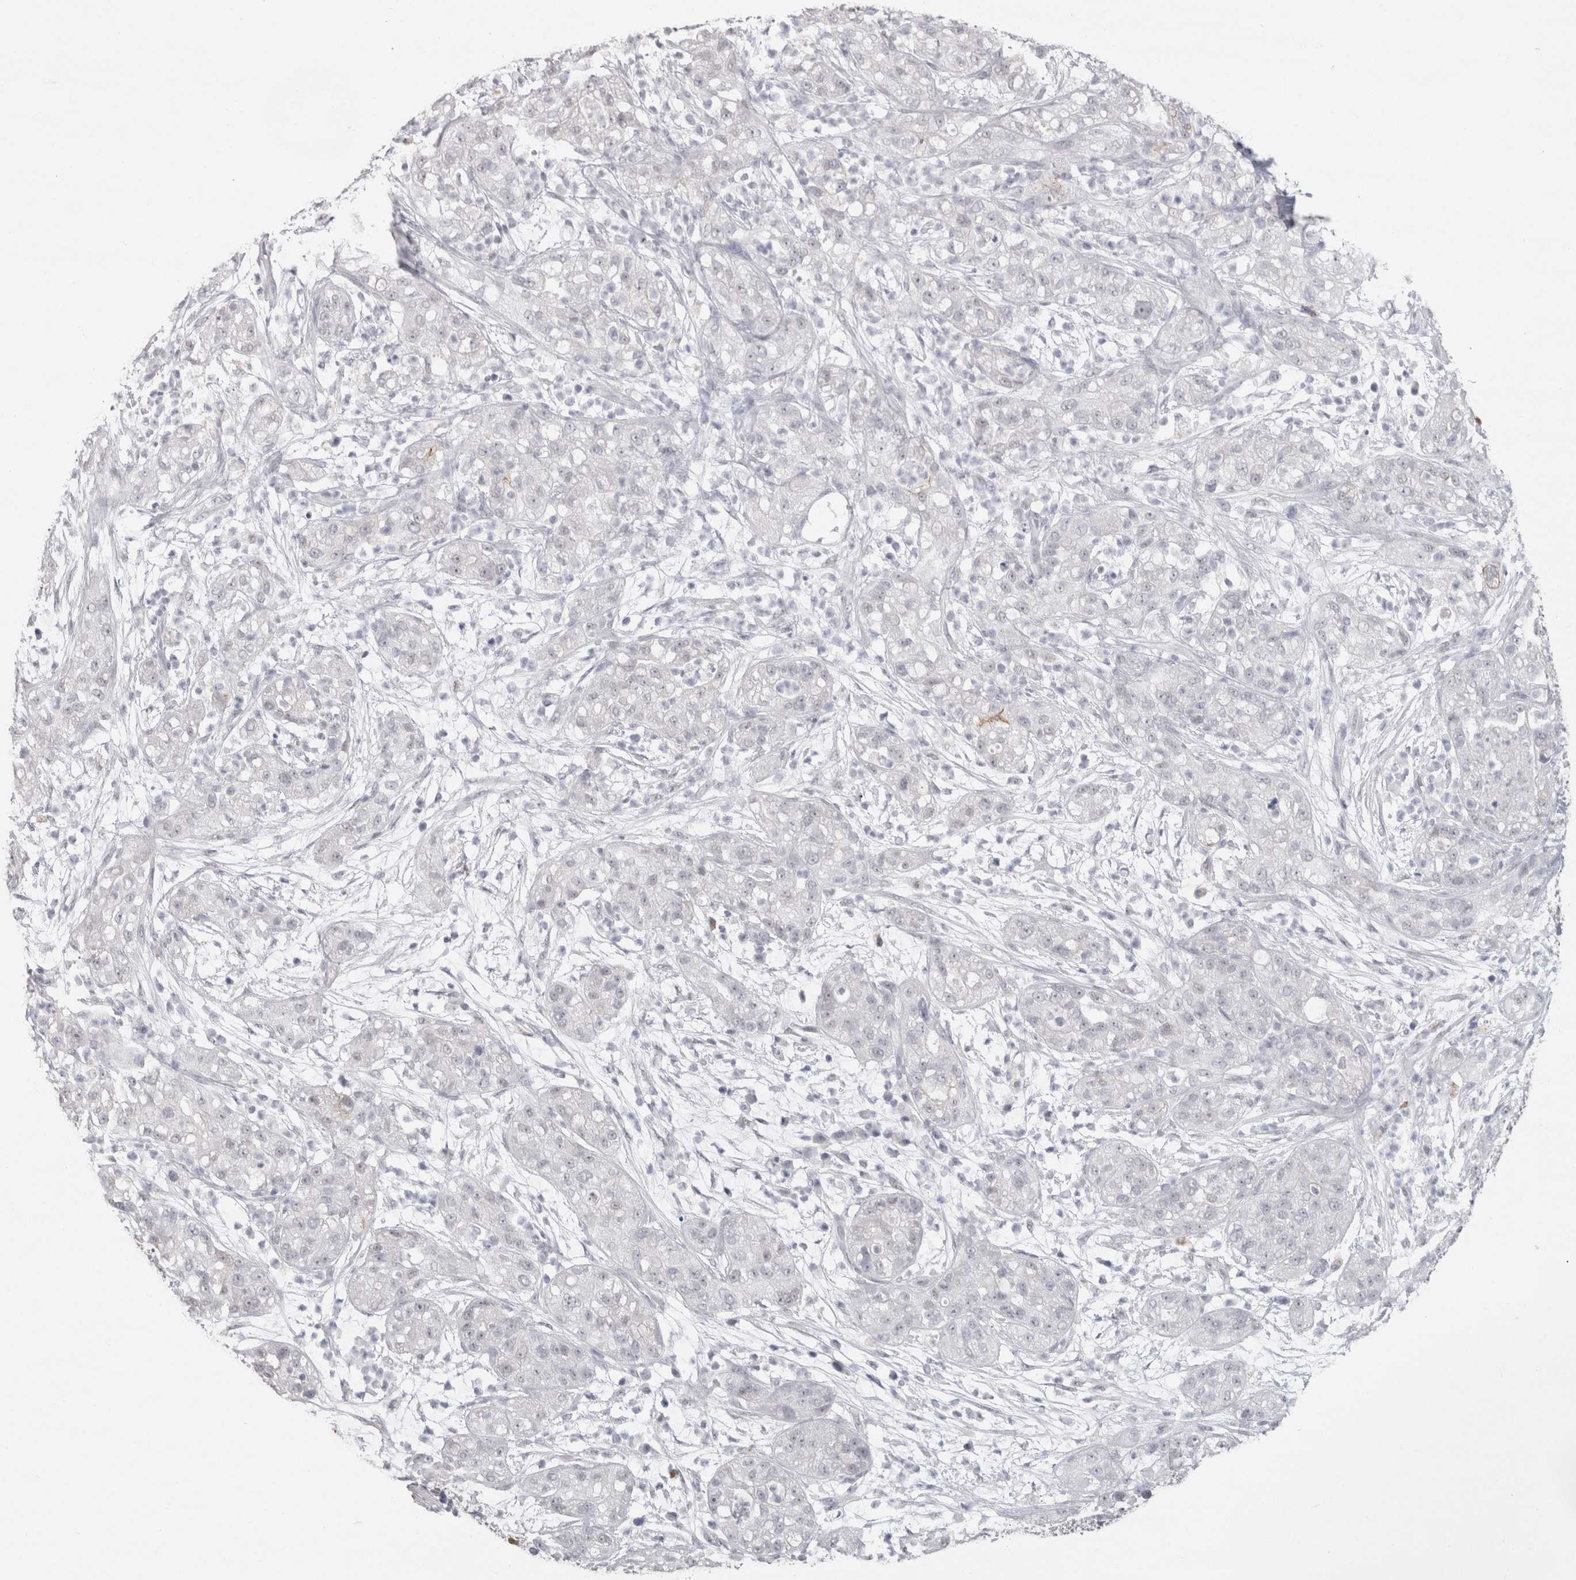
{"staining": {"intensity": "negative", "quantity": "none", "location": "none"}, "tissue": "pancreatic cancer", "cell_type": "Tumor cells", "image_type": "cancer", "snomed": [{"axis": "morphology", "description": "Adenocarcinoma, NOS"}, {"axis": "topography", "description": "Pancreas"}], "caption": "Adenocarcinoma (pancreatic) was stained to show a protein in brown. There is no significant positivity in tumor cells.", "gene": "CDH17", "patient": {"sex": "female", "age": 78}}